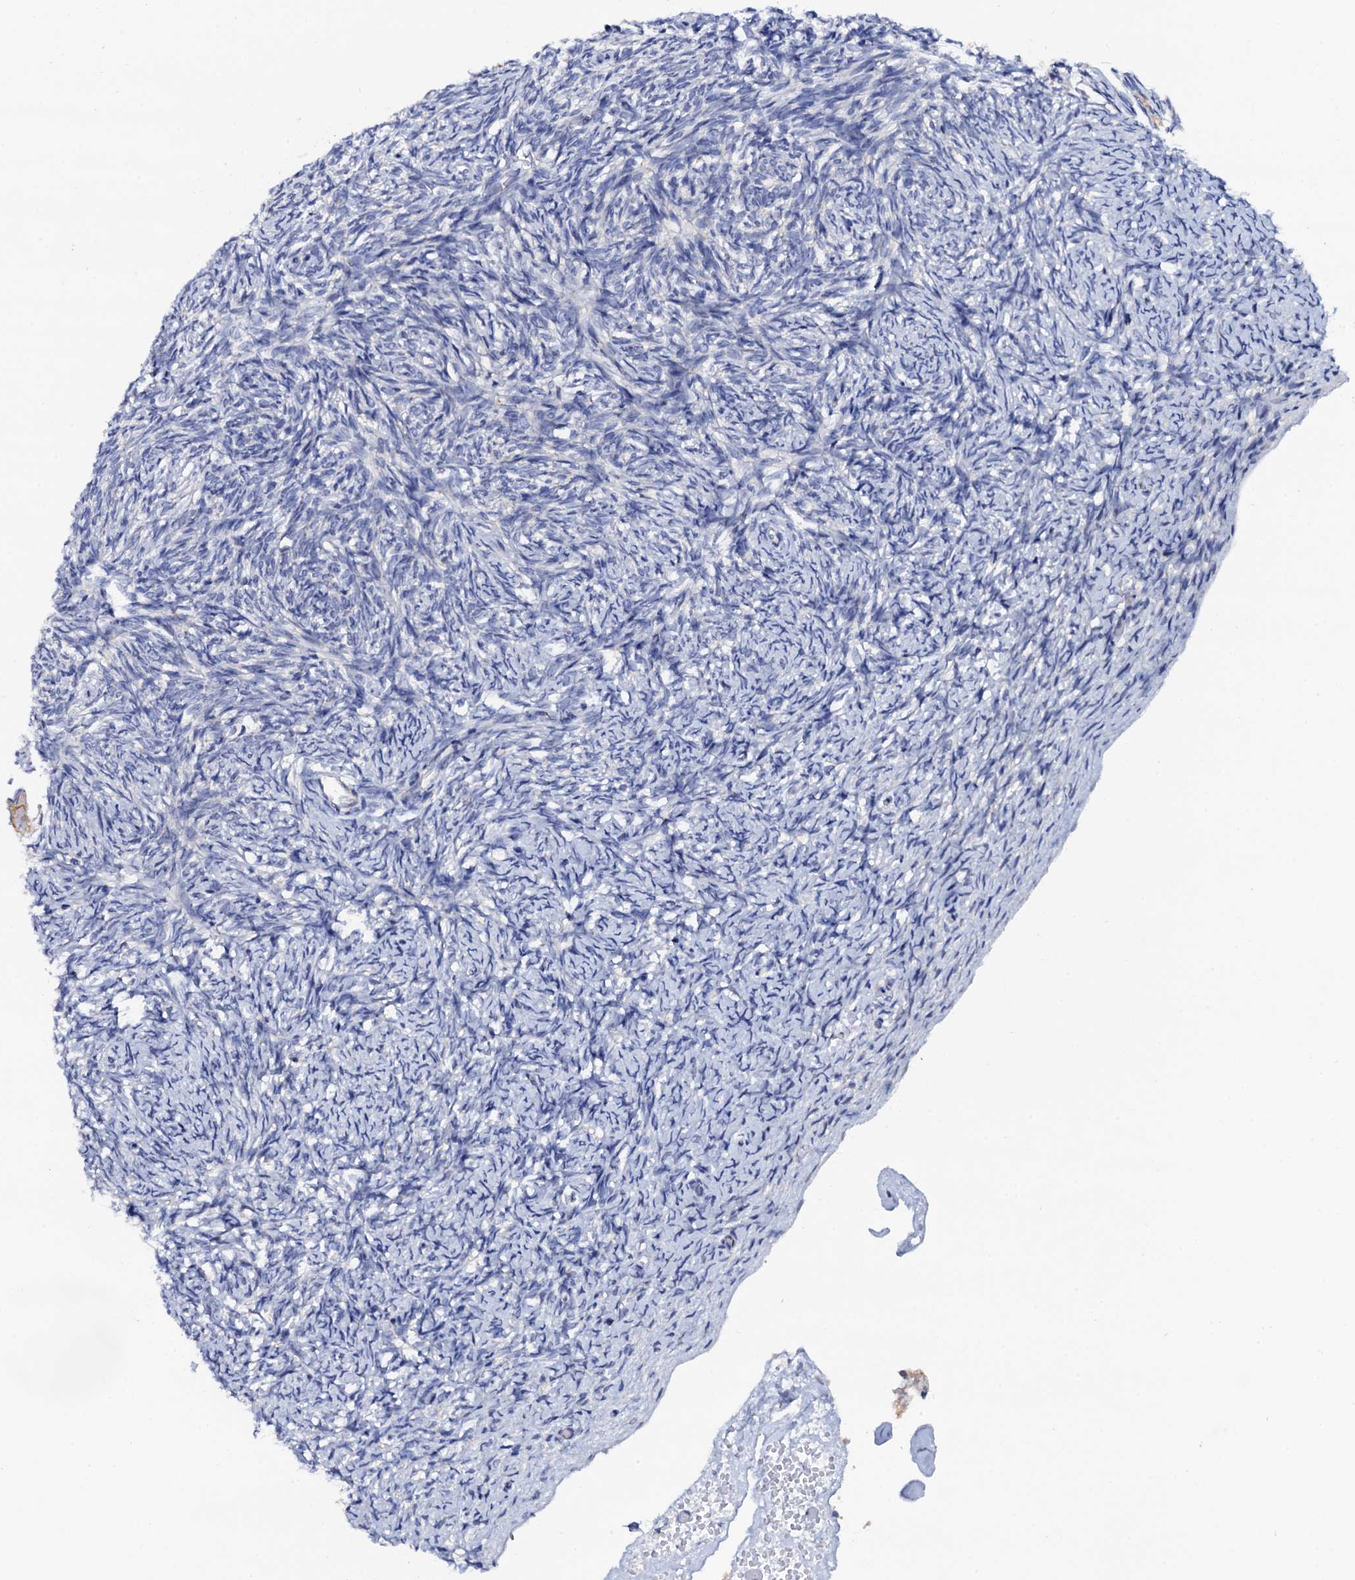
{"staining": {"intensity": "negative", "quantity": "none", "location": "none"}, "tissue": "ovary", "cell_type": "Ovarian stroma cells", "image_type": "normal", "snomed": [{"axis": "morphology", "description": "Normal tissue, NOS"}, {"axis": "topography", "description": "Ovary"}], "caption": "This is a micrograph of immunohistochemistry (IHC) staining of unremarkable ovary, which shows no expression in ovarian stroma cells. The staining was performed using DAB to visualize the protein expression in brown, while the nuclei were stained in blue with hematoxylin (Magnification: 20x).", "gene": "MRPL48", "patient": {"sex": "female", "age": 34}}